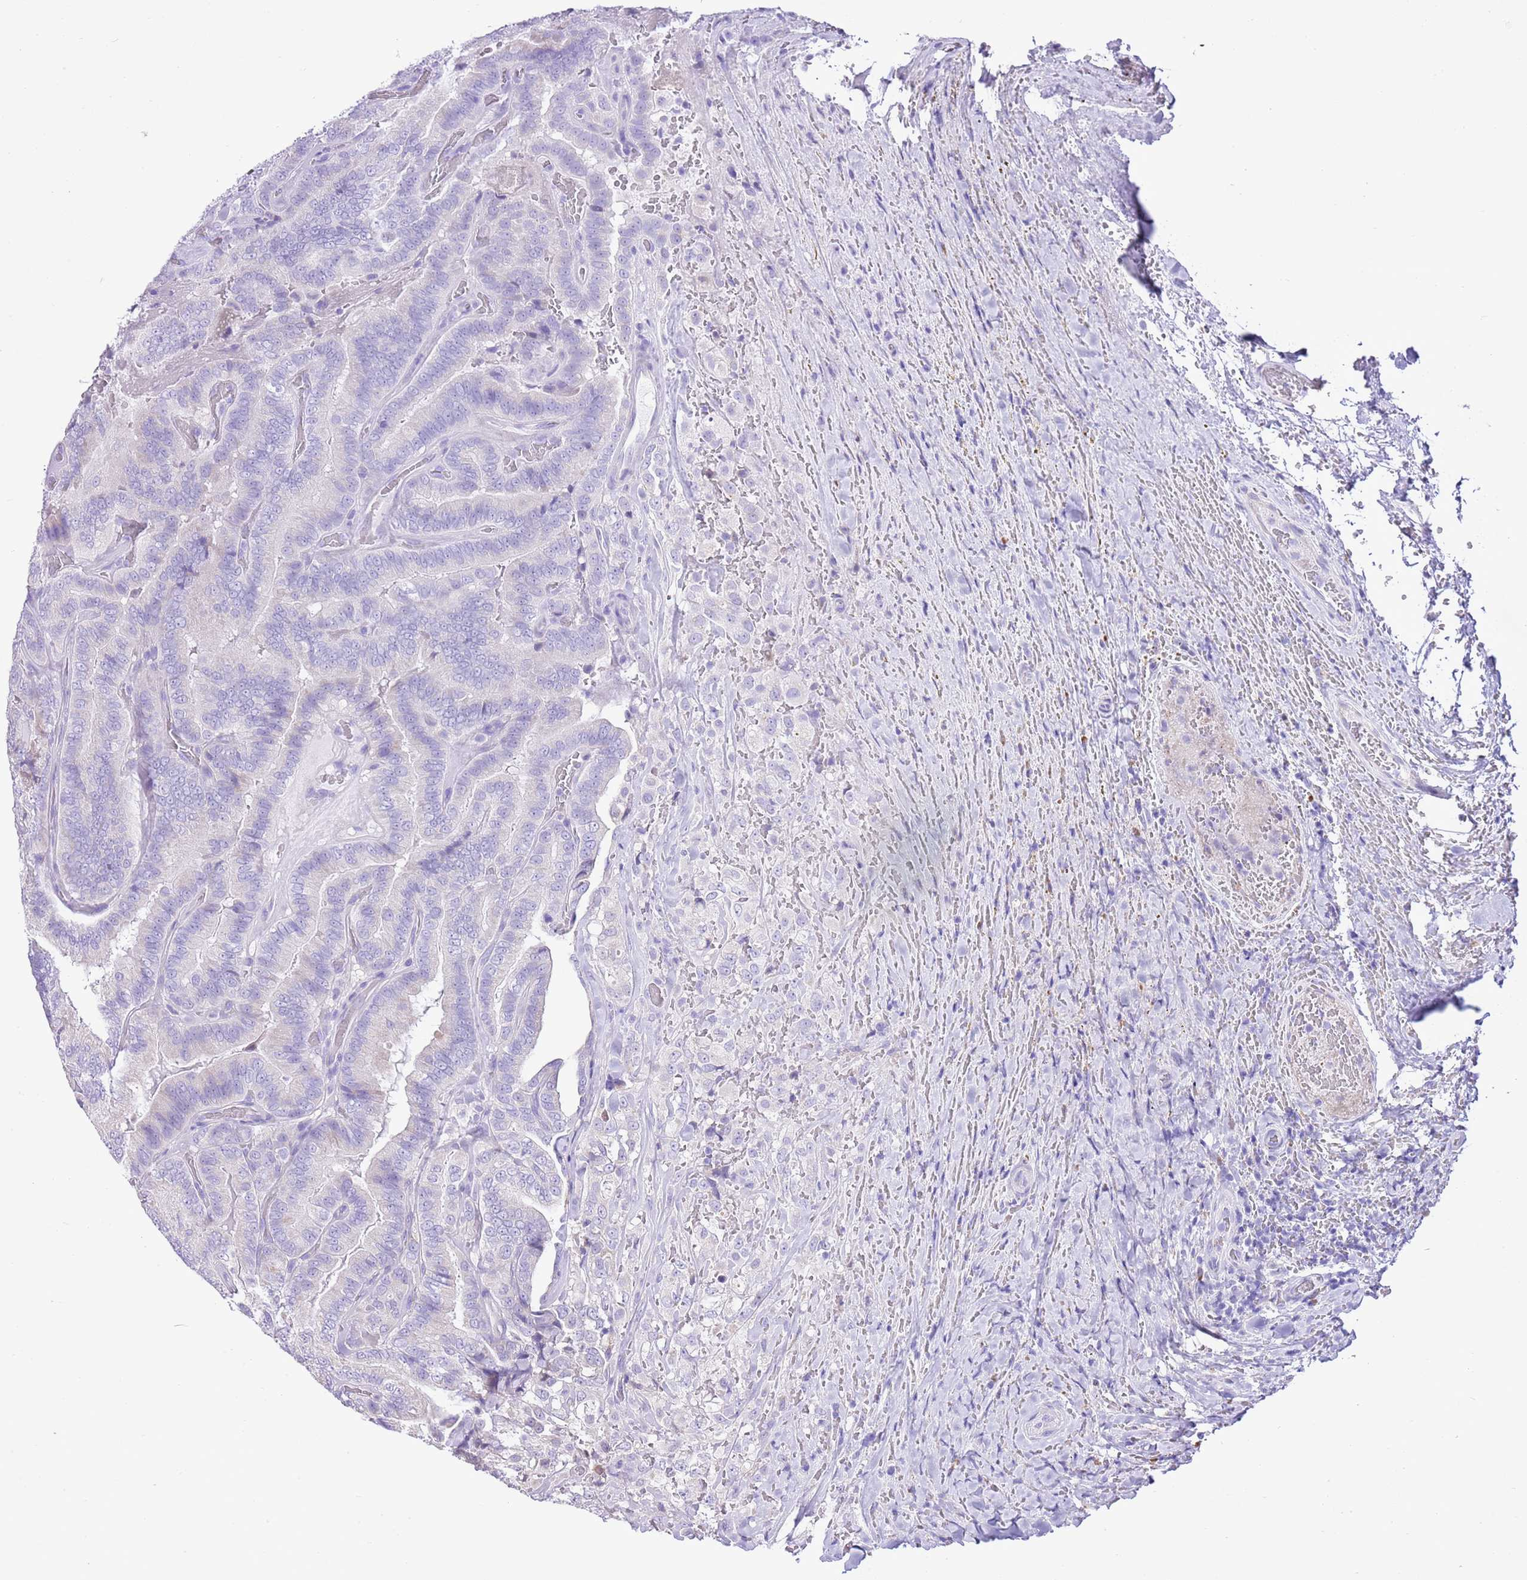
{"staining": {"intensity": "negative", "quantity": "none", "location": "none"}, "tissue": "thyroid cancer", "cell_type": "Tumor cells", "image_type": "cancer", "snomed": [{"axis": "morphology", "description": "Papillary adenocarcinoma, NOS"}, {"axis": "topography", "description": "Thyroid gland"}], "caption": "IHC of papillary adenocarcinoma (thyroid) shows no positivity in tumor cells. Nuclei are stained in blue.", "gene": "AAR2", "patient": {"sex": "male", "age": 61}}